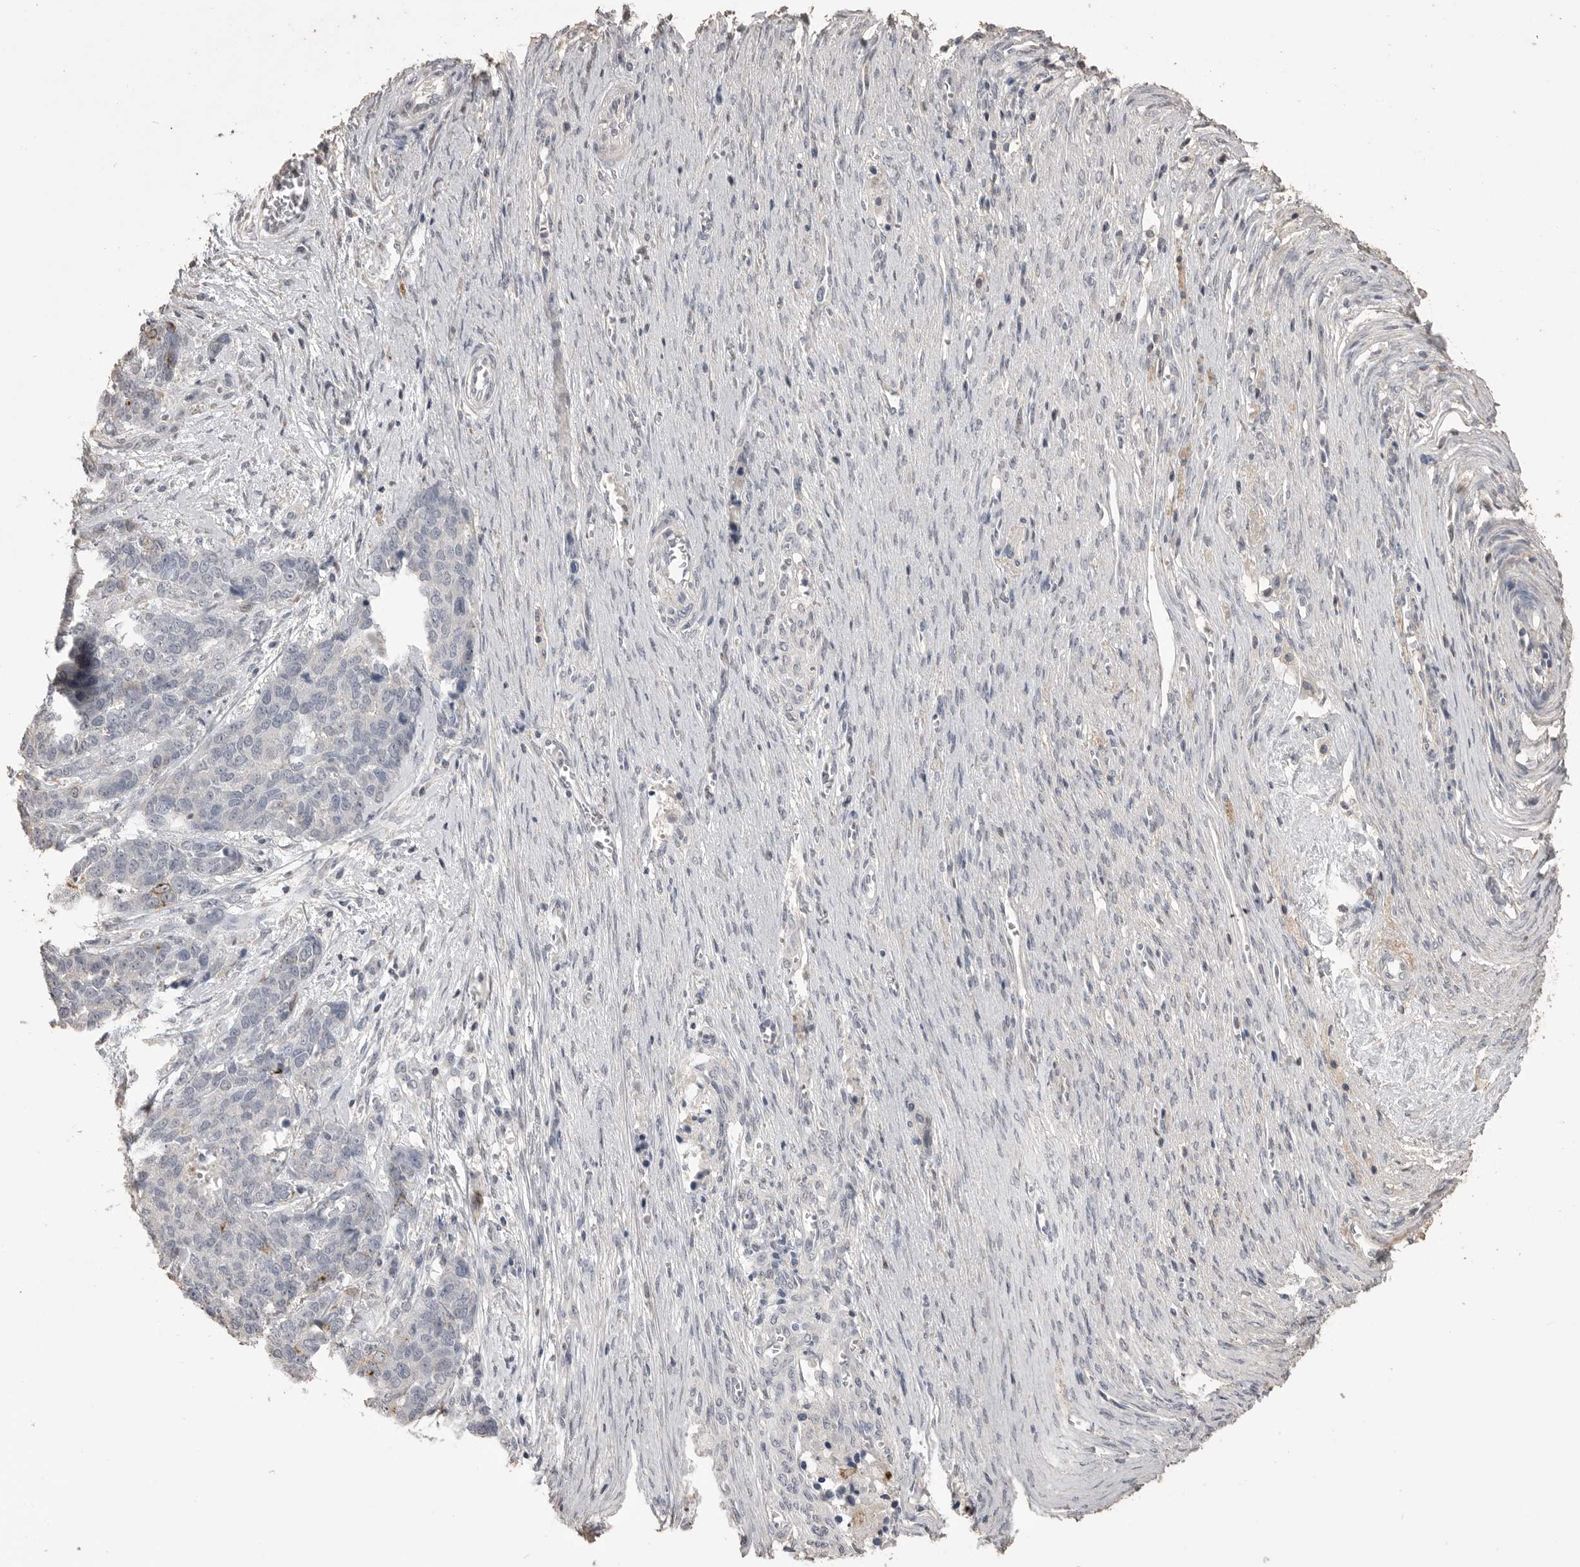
{"staining": {"intensity": "weak", "quantity": "<25%", "location": "cytoplasmic/membranous"}, "tissue": "ovarian cancer", "cell_type": "Tumor cells", "image_type": "cancer", "snomed": [{"axis": "morphology", "description": "Cystadenocarcinoma, serous, NOS"}, {"axis": "topography", "description": "Ovary"}], "caption": "This micrograph is of ovarian serous cystadenocarcinoma stained with immunohistochemistry to label a protein in brown with the nuclei are counter-stained blue. There is no expression in tumor cells.", "gene": "MMP7", "patient": {"sex": "female", "age": 44}}